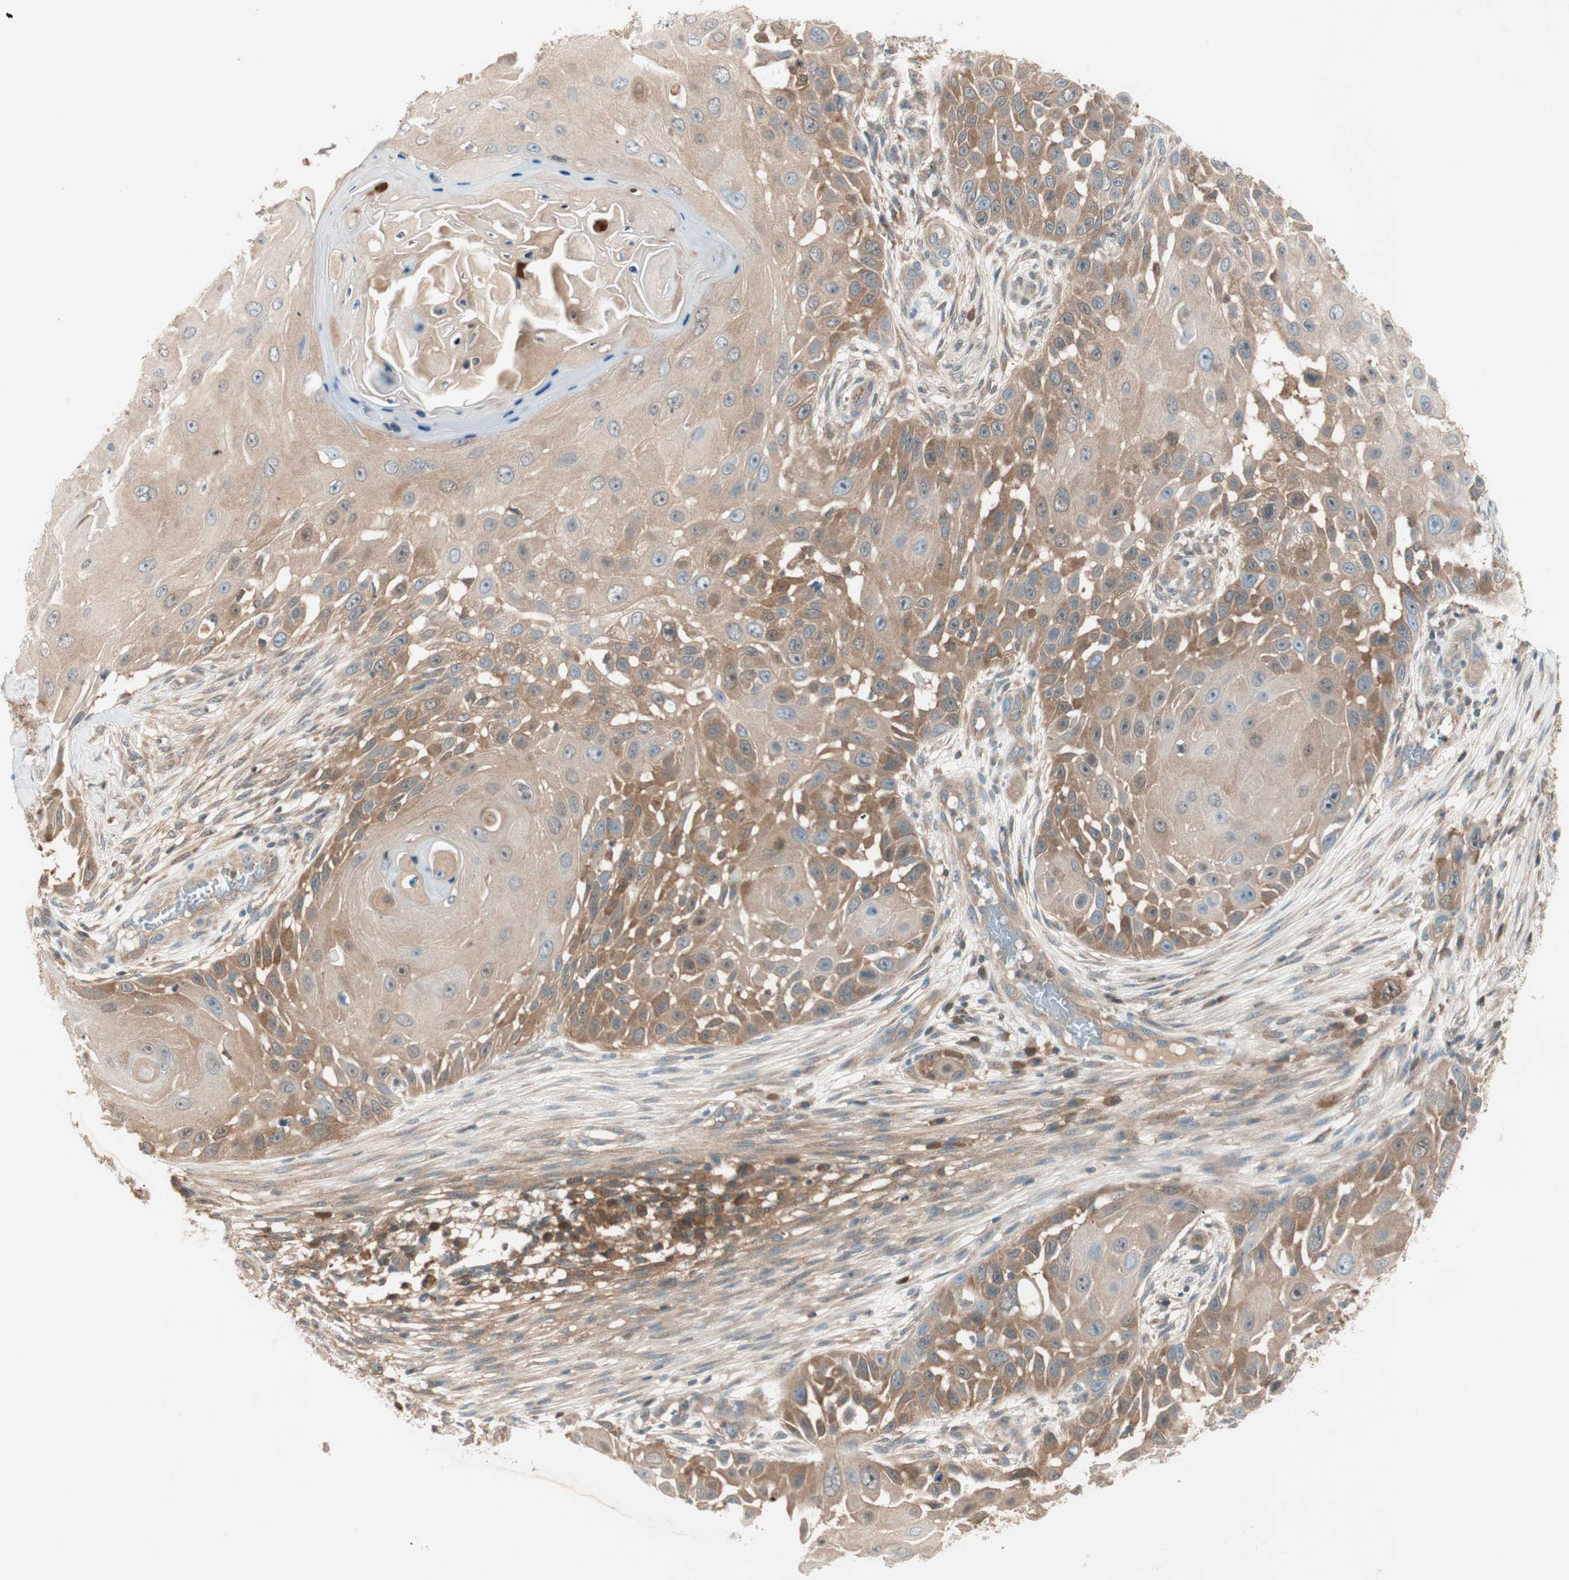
{"staining": {"intensity": "moderate", "quantity": ">75%", "location": "cytoplasmic/membranous"}, "tissue": "skin cancer", "cell_type": "Tumor cells", "image_type": "cancer", "snomed": [{"axis": "morphology", "description": "Squamous cell carcinoma, NOS"}, {"axis": "topography", "description": "Skin"}], "caption": "Immunohistochemical staining of human skin cancer displays medium levels of moderate cytoplasmic/membranous staining in about >75% of tumor cells. (Brightfield microscopy of DAB IHC at high magnification).", "gene": "GALT", "patient": {"sex": "female", "age": 44}}